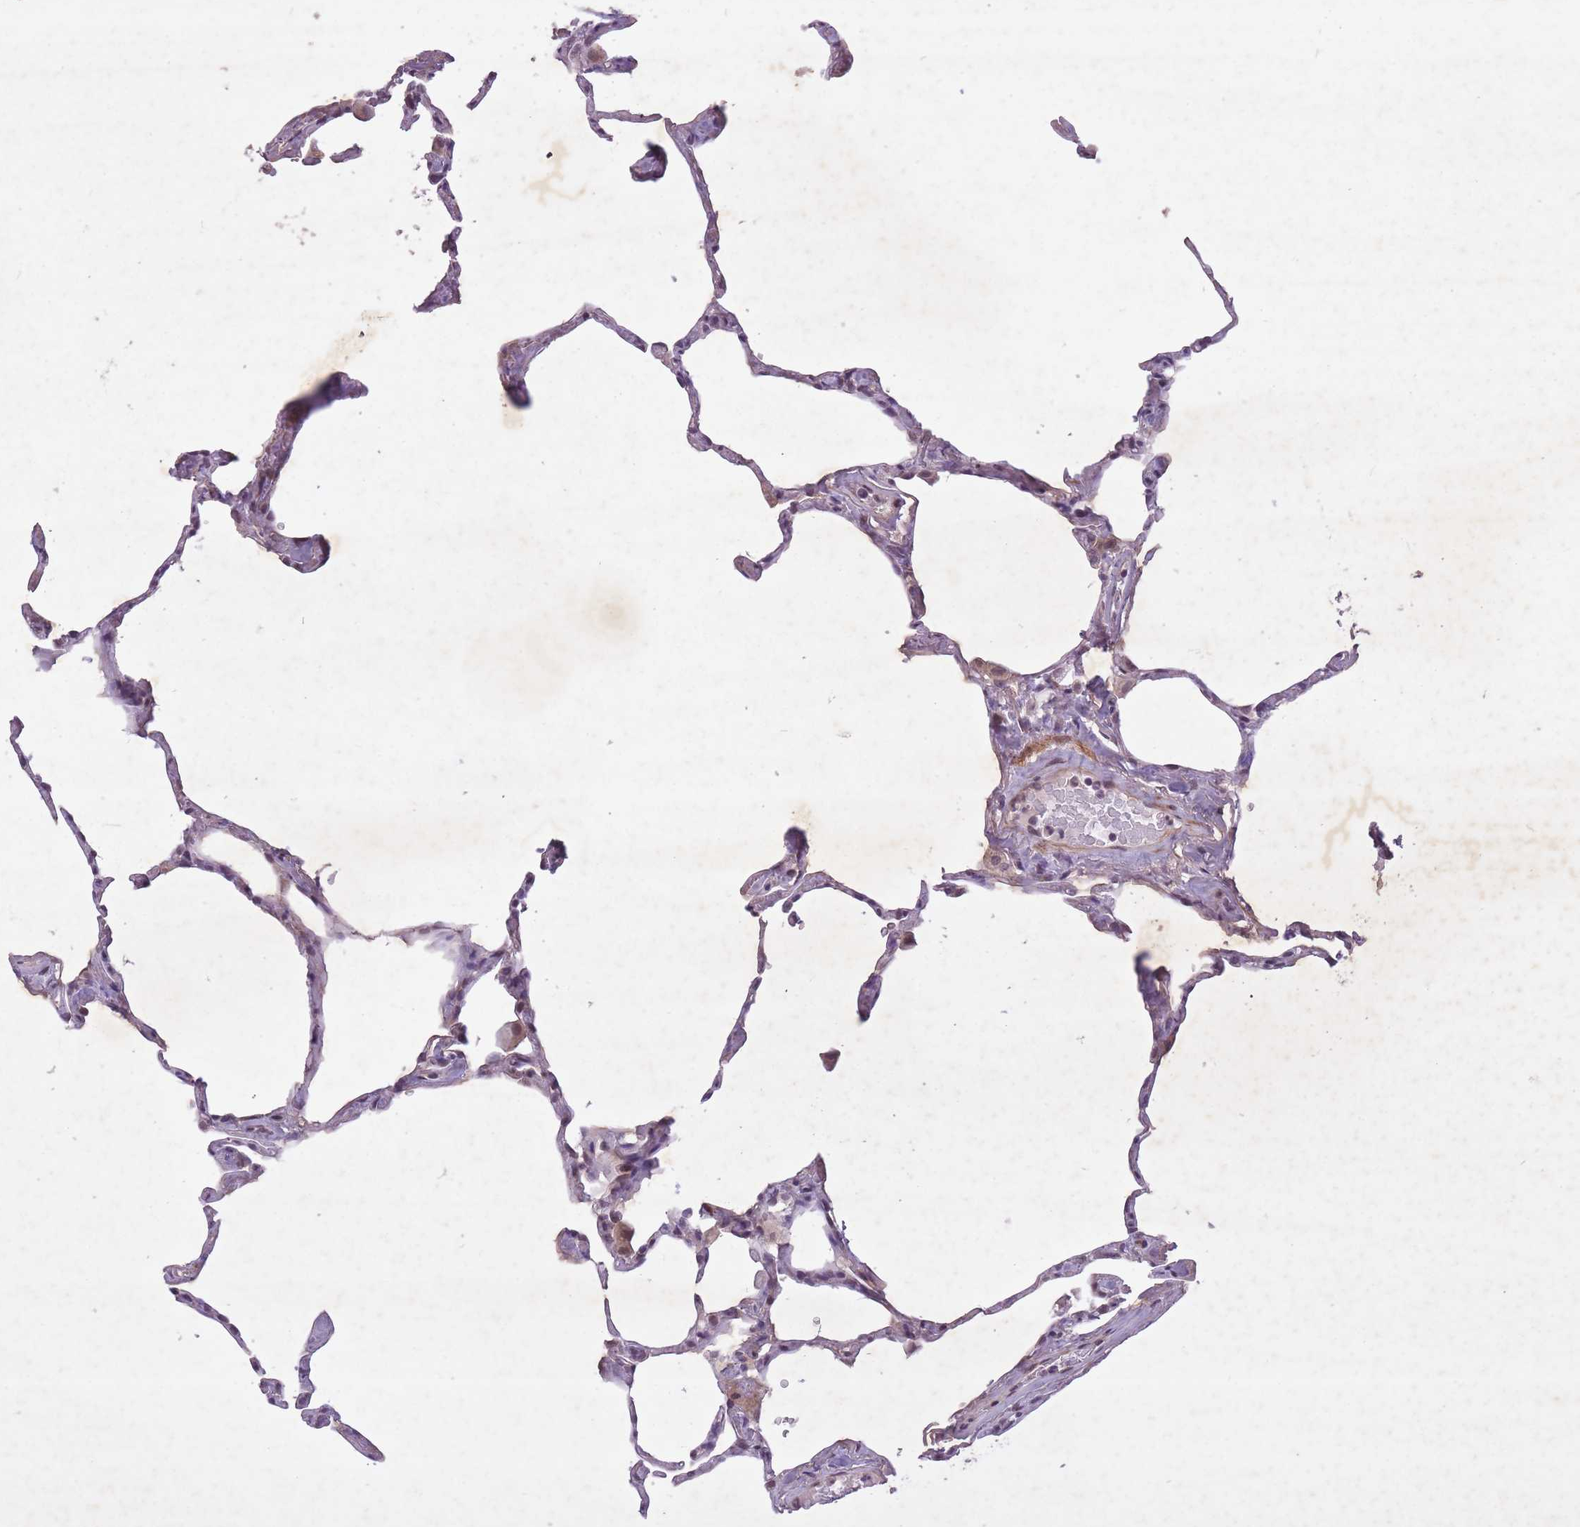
{"staining": {"intensity": "negative", "quantity": "none", "location": "none"}, "tissue": "lung", "cell_type": "Alveolar cells", "image_type": "normal", "snomed": [{"axis": "morphology", "description": "Normal tissue, NOS"}, {"axis": "topography", "description": "Lung"}], "caption": "IHC image of normal lung: lung stained with DAB (3,3'-diaminobenzidine) demonstrates no significant protein expression in alveolar cells.", "gene": "CBX6", "patient": {"sex": "male", "age": 65}}